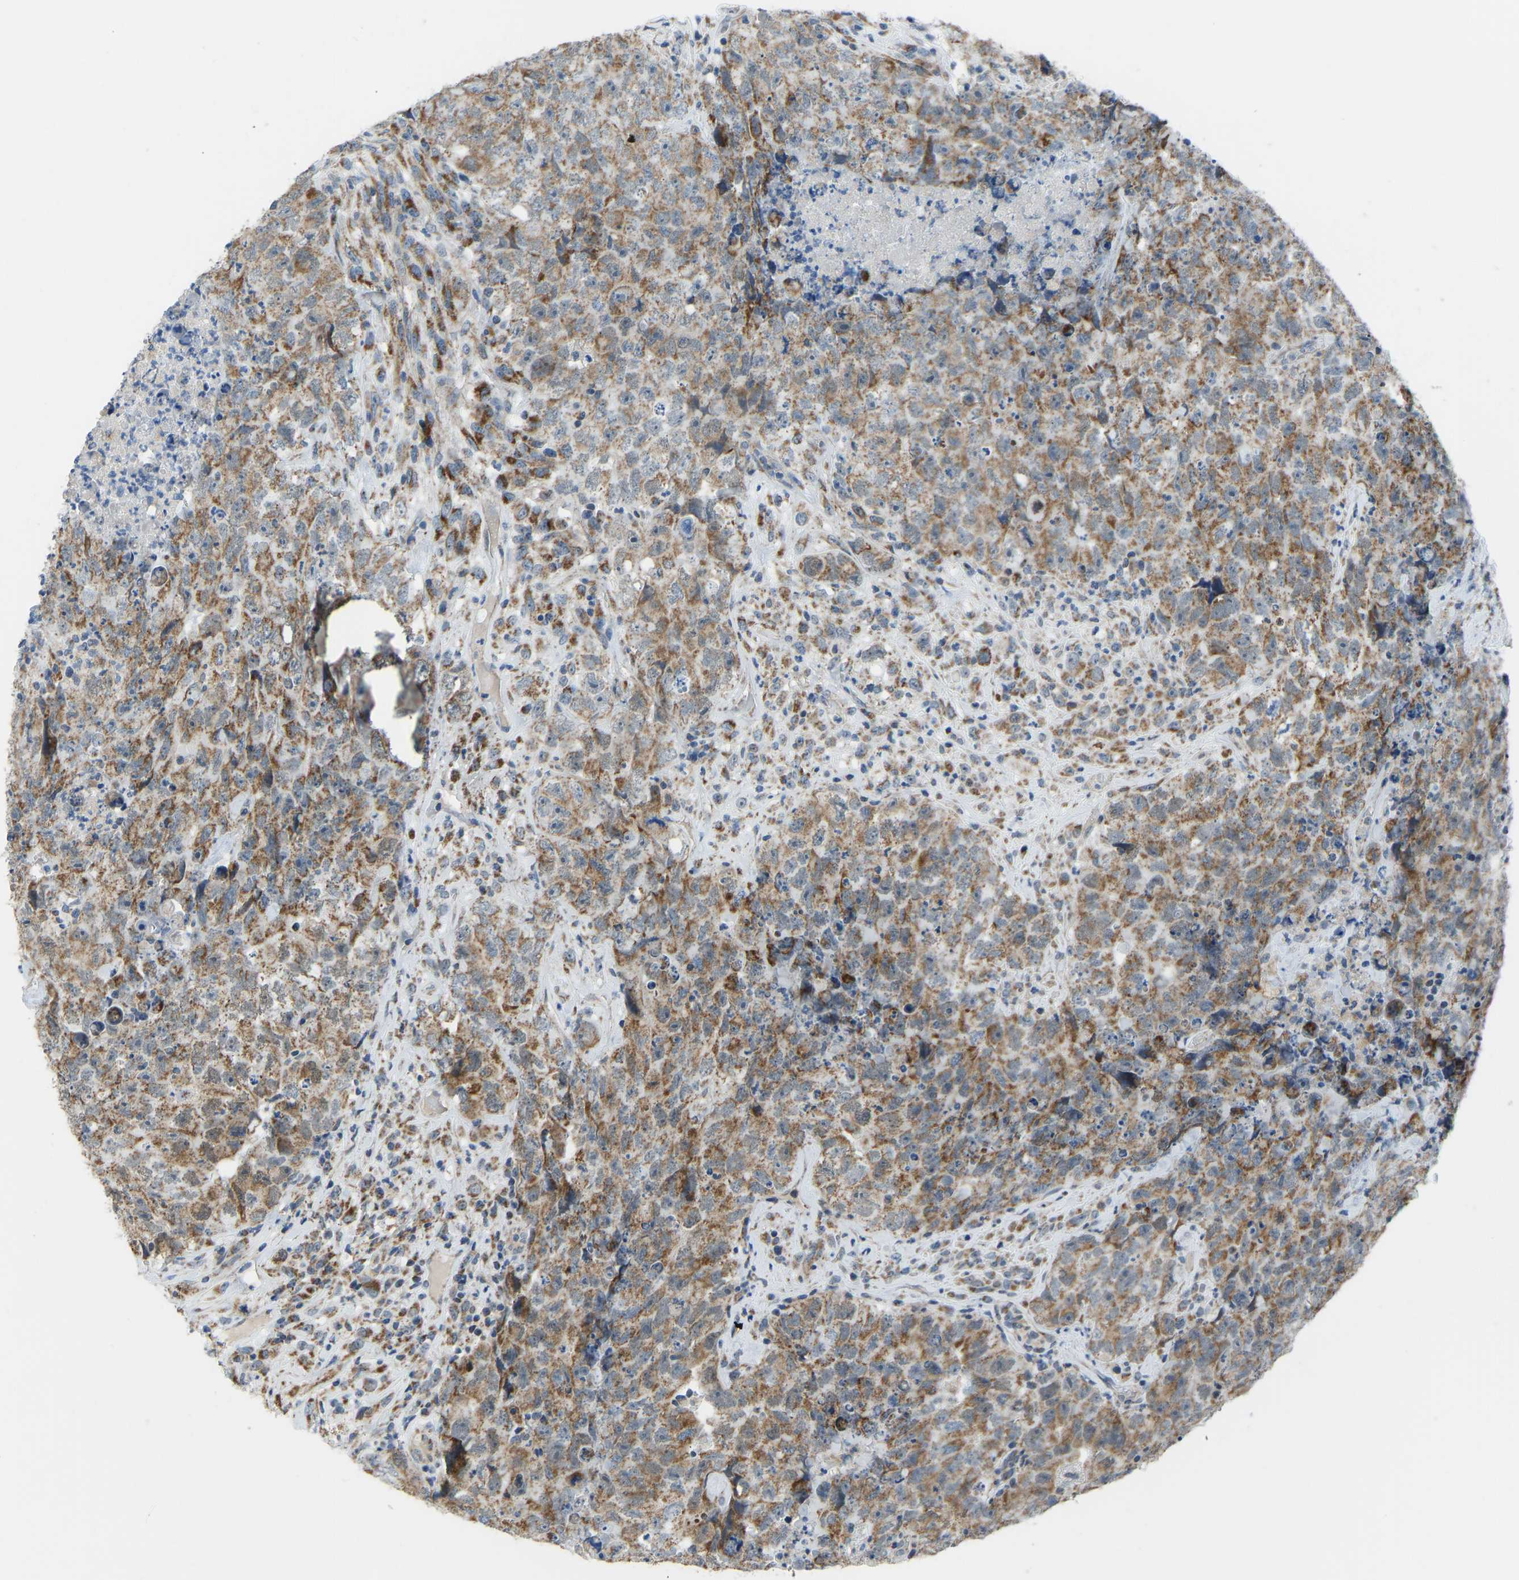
{"staining": {"intensity": "moderate", "quantity": ">75%", "location": "cytoplasmic/membranous"}, "tissue": "testis cancer", "cell_type": "Tumor cells", "image_type": "cancer", "snomed": [{"axis": "morphology", "description": "Carcinoma, Embryonal, NOS"}, {"axis": "topography", "description": "Testis"}], "caption": "Immunohistochemistry (IHC) image of neoplastic tissue: human embryonal carcinoma (testis) stained using immunohistochemistry (IHC) shows medium levels of moderate protein expression localized specifically in the cytoplasmic/membranous of tumor cells, appearing as a cytoplasmic/membranous brown color.", "gene": "SMIM20", "patient": {"sex": "male", "age": 32}}